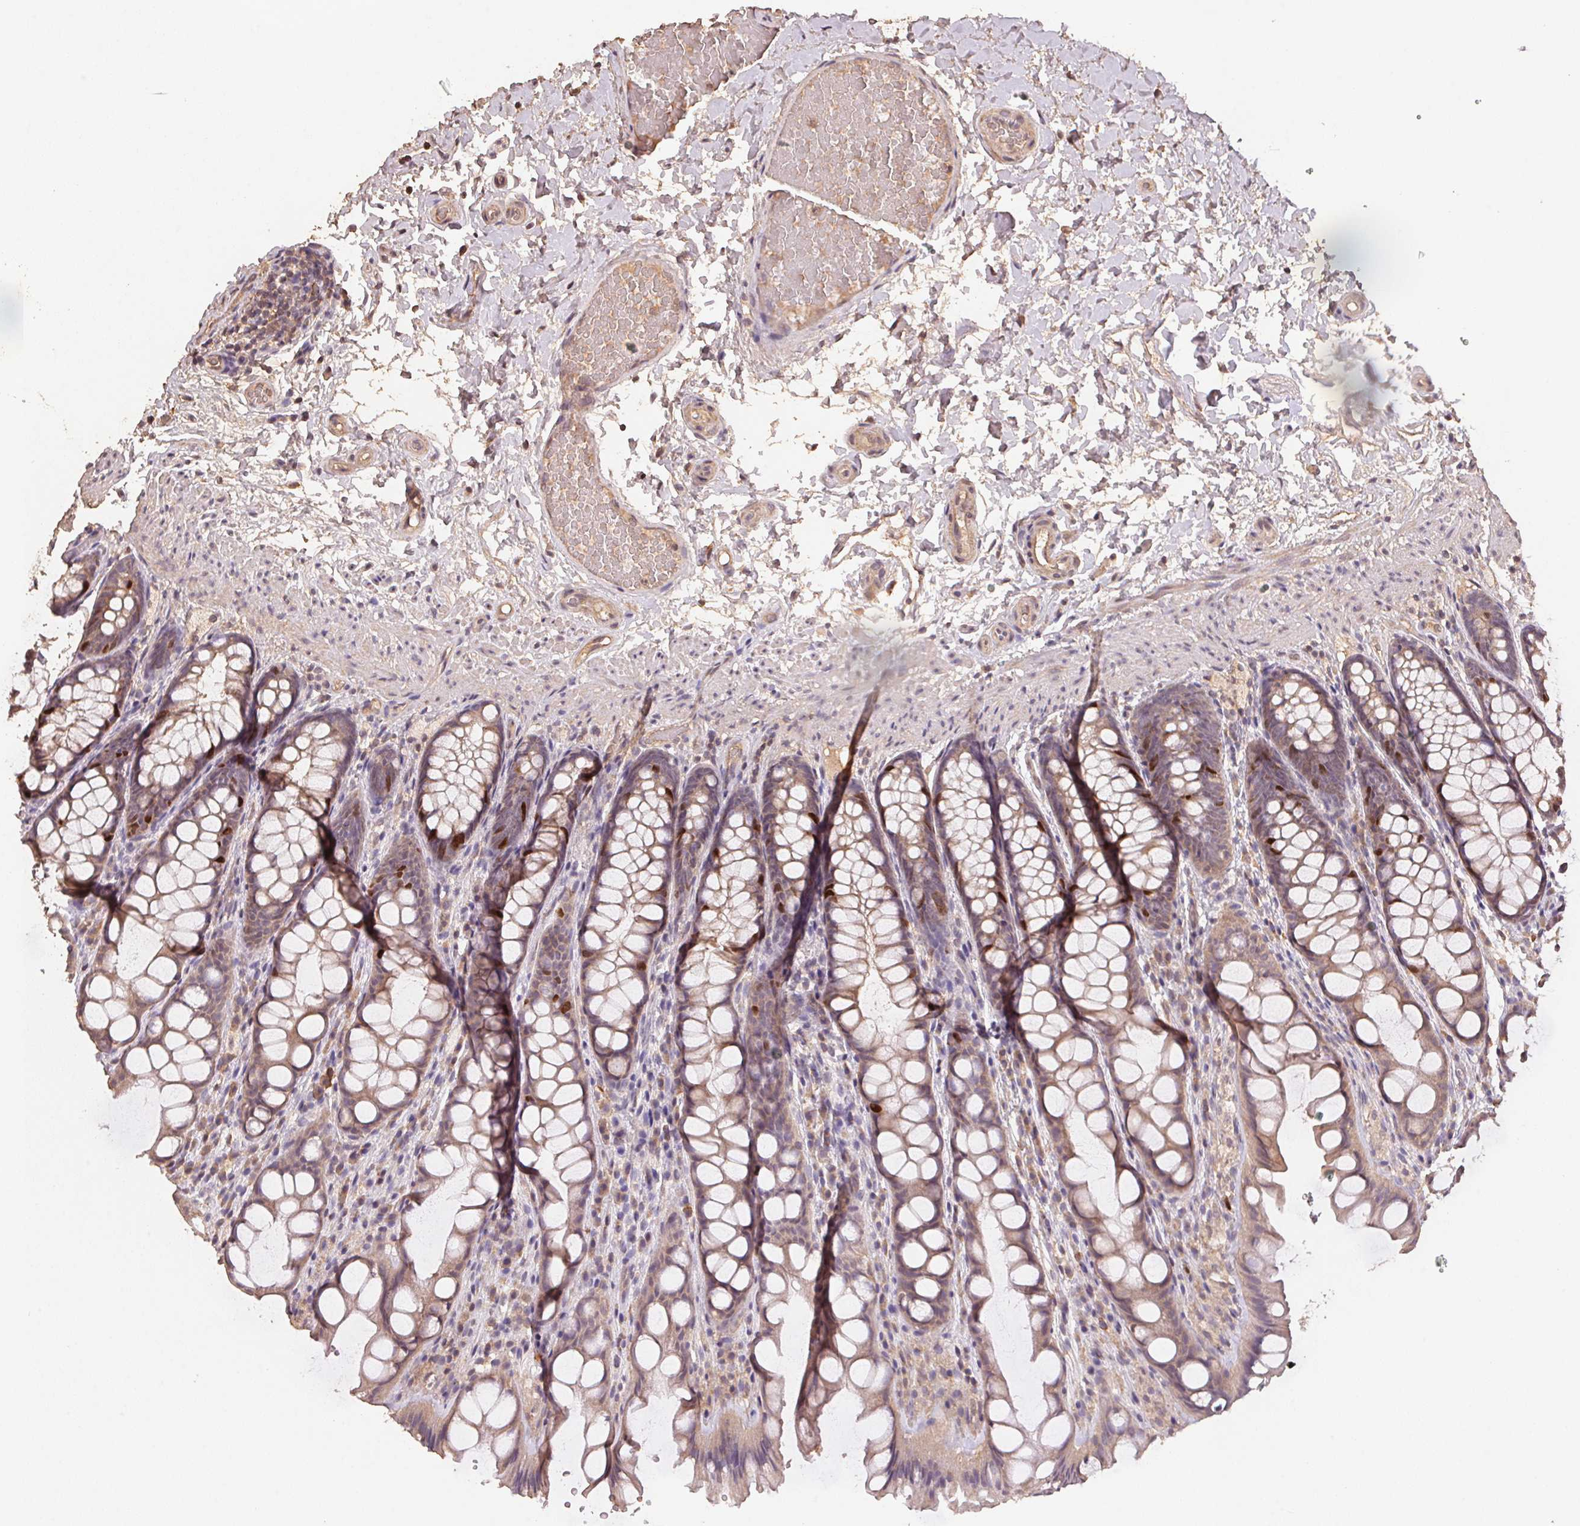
{"staining": {"intensity": "negative", "quantity": "none", "location": "none"}, "tissue": "colon", "cell_type": "Endothelial cells", "image_type": "normal", "snomed": [{"axis": "morphology", "description": "Normal tissue, NOS"}, {"axis": "topography", "description": "Colon"}], "caption": "Immunohistochemical staining of unremarkable human colon demonstrates no significant staining in endothelial cells. (Stains: DAB immunohistochemistry with hematoxylin counter stain, Microscopy: brightfield microscopy at high magnification).", "gene": "CENPF", "patient": {"sex": "male", "age": 47}}